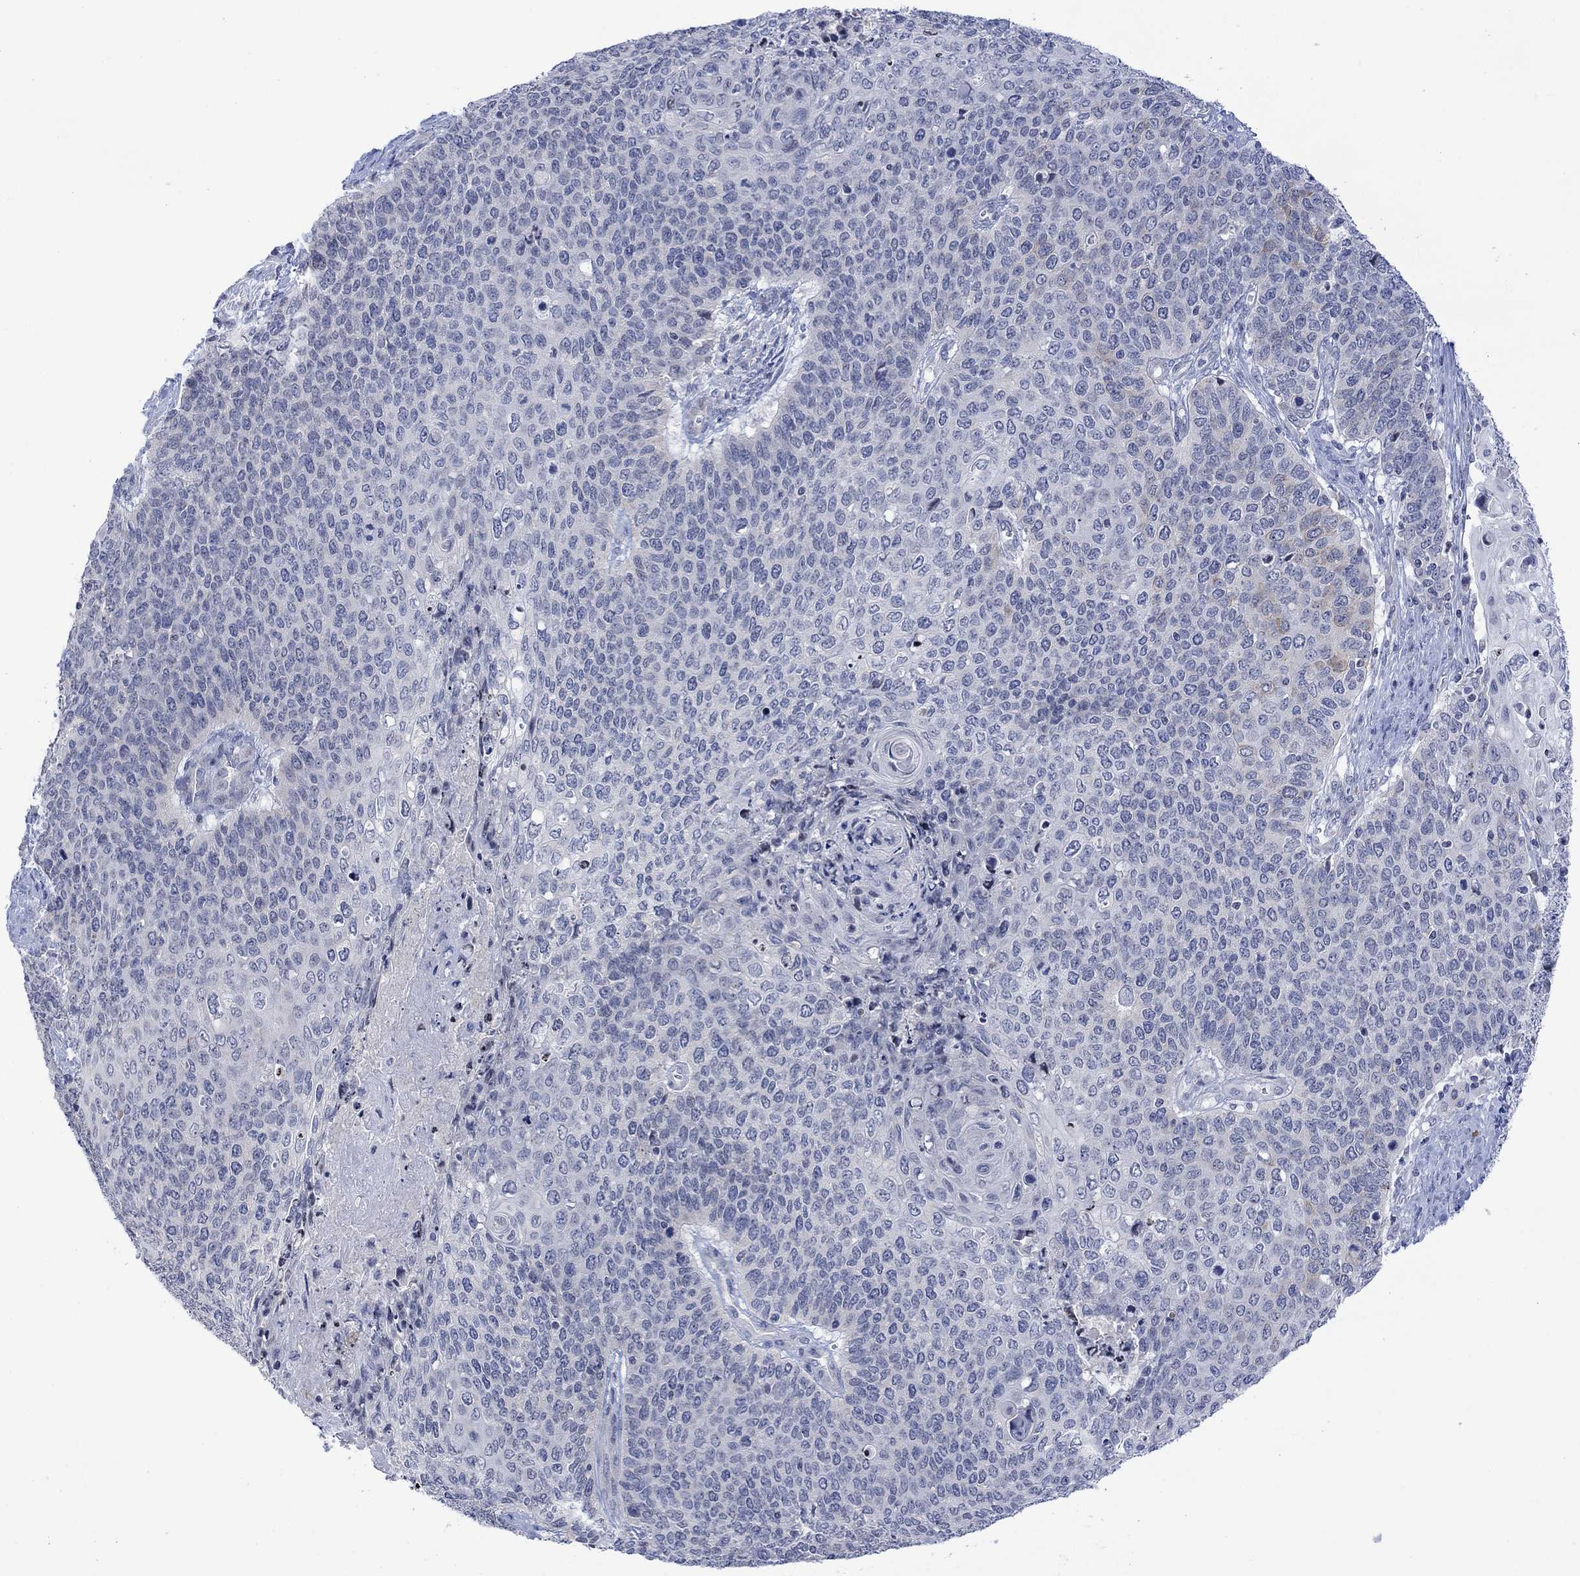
{"staining": {"intensity": "moderate", "quantity": "<25%", "location": "cytoplasmic/membranous"}, "tissue": "cervical cancer", "cell_type": "Tumor cells", "image_type": "cancer", "snomed": [{"axis": "morphology", "description": "Squamous cell carcinoma, NOS"}, {"axis": "topography", "description": "Cervix"}], "caption": "Brown immunohistochemical staining in human cervical cancer reveals moderate cytoplasmic/membranous positivity in approximately <25% of tumor cells.", "gene": "DCX", "patient": {"sex": "female", "age": 39}}